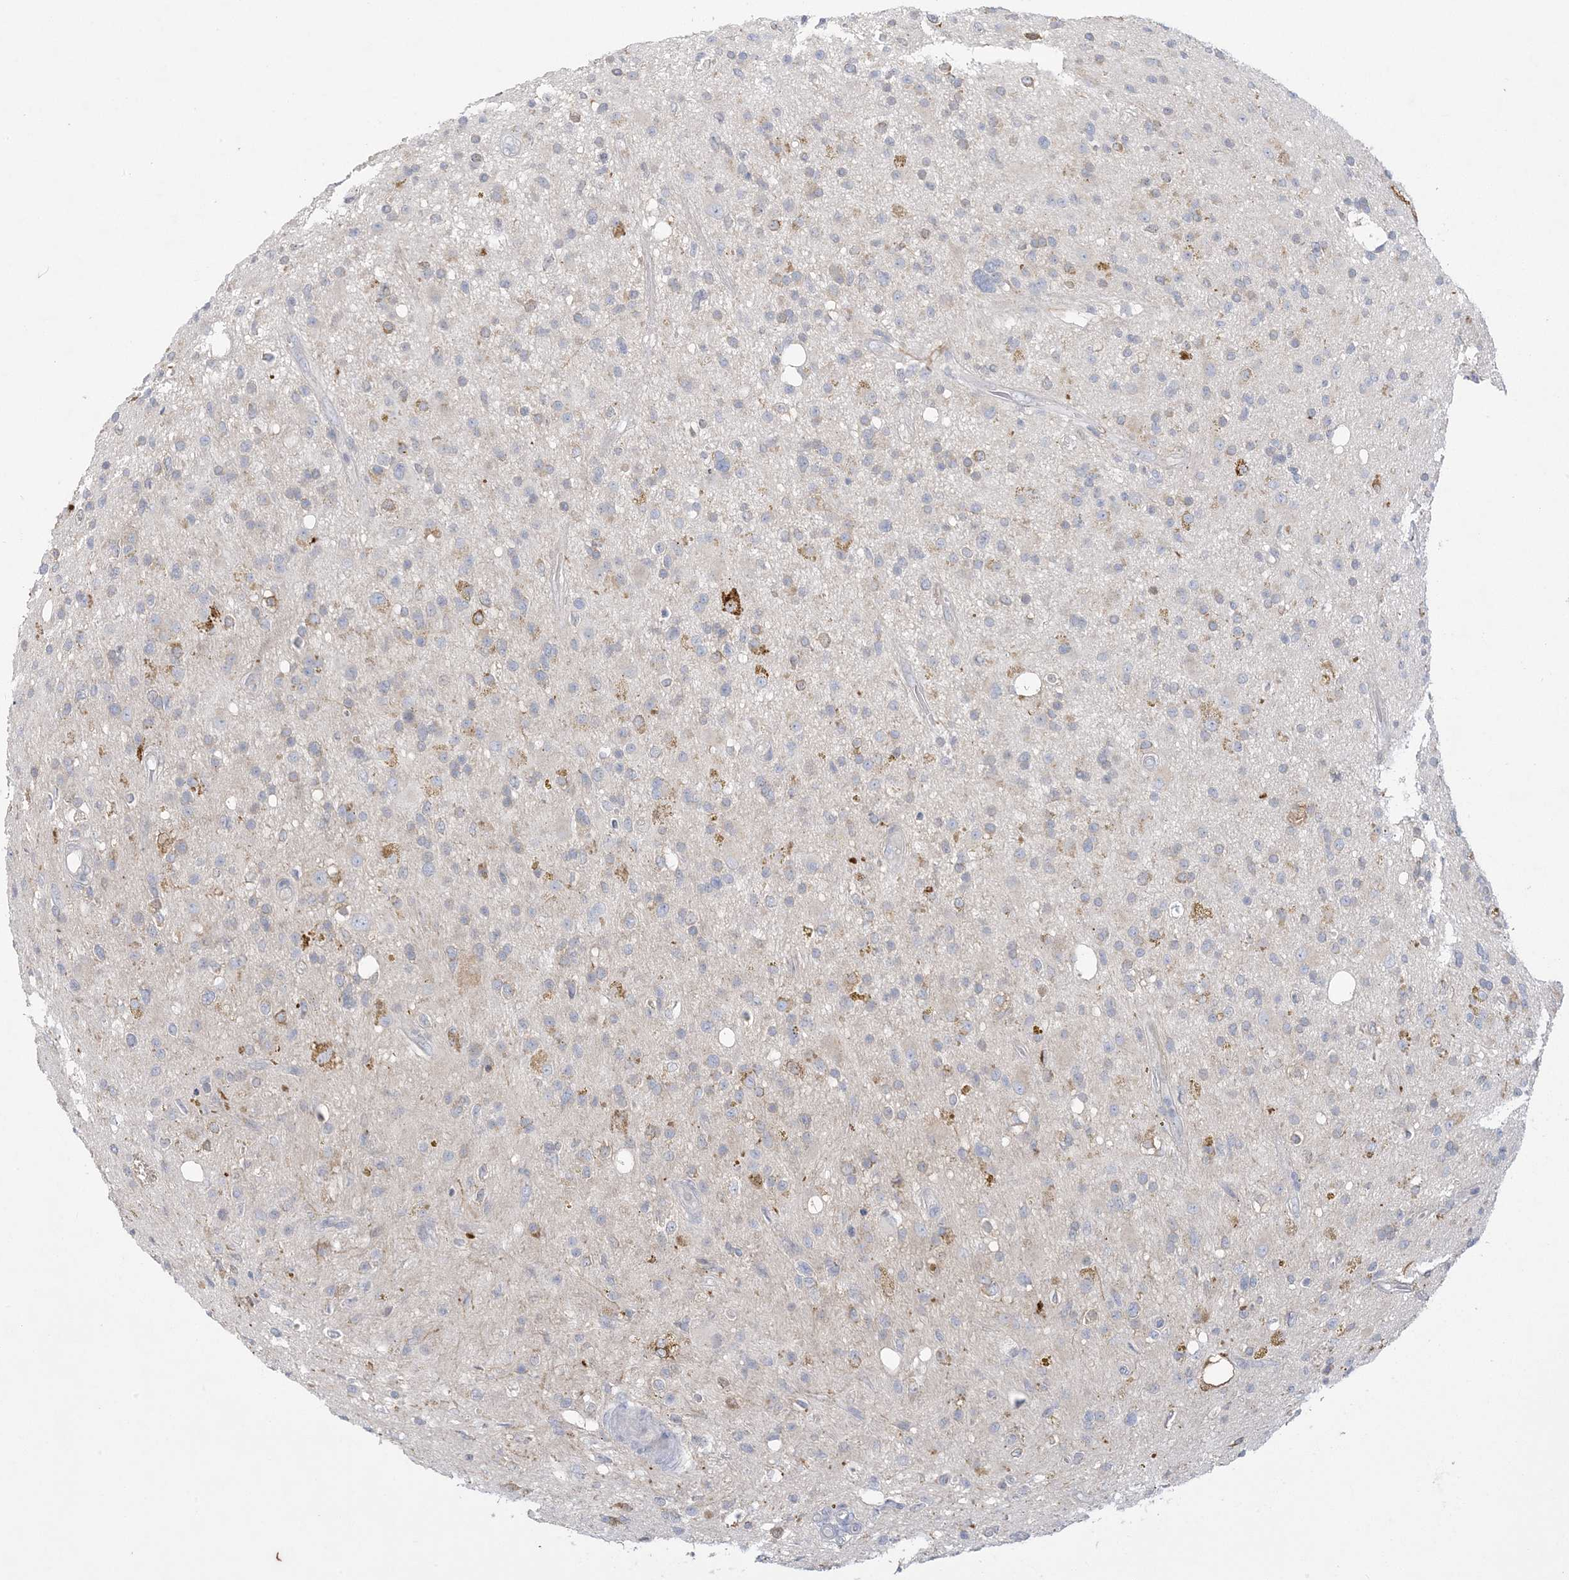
{"staining": {"intensity": "weak", "quantity": "<25%", "location": "cytoplasmic/membranous"}, "tissue": "glioma", "cell_type": "Tumor cells", "image_type": "cancer", "snomed": [{"axis": "morphology", "description": "Glioma, malignant, High grade"}, {"axis": "topography", "description": "Brain"}], "caption": "A micrograph of malignant glioma (high-grade) stained for a protein shows no brown staining in tumor cells.", "gene": "KIF3A", "patient": {"sex": "male", "age": 33}}